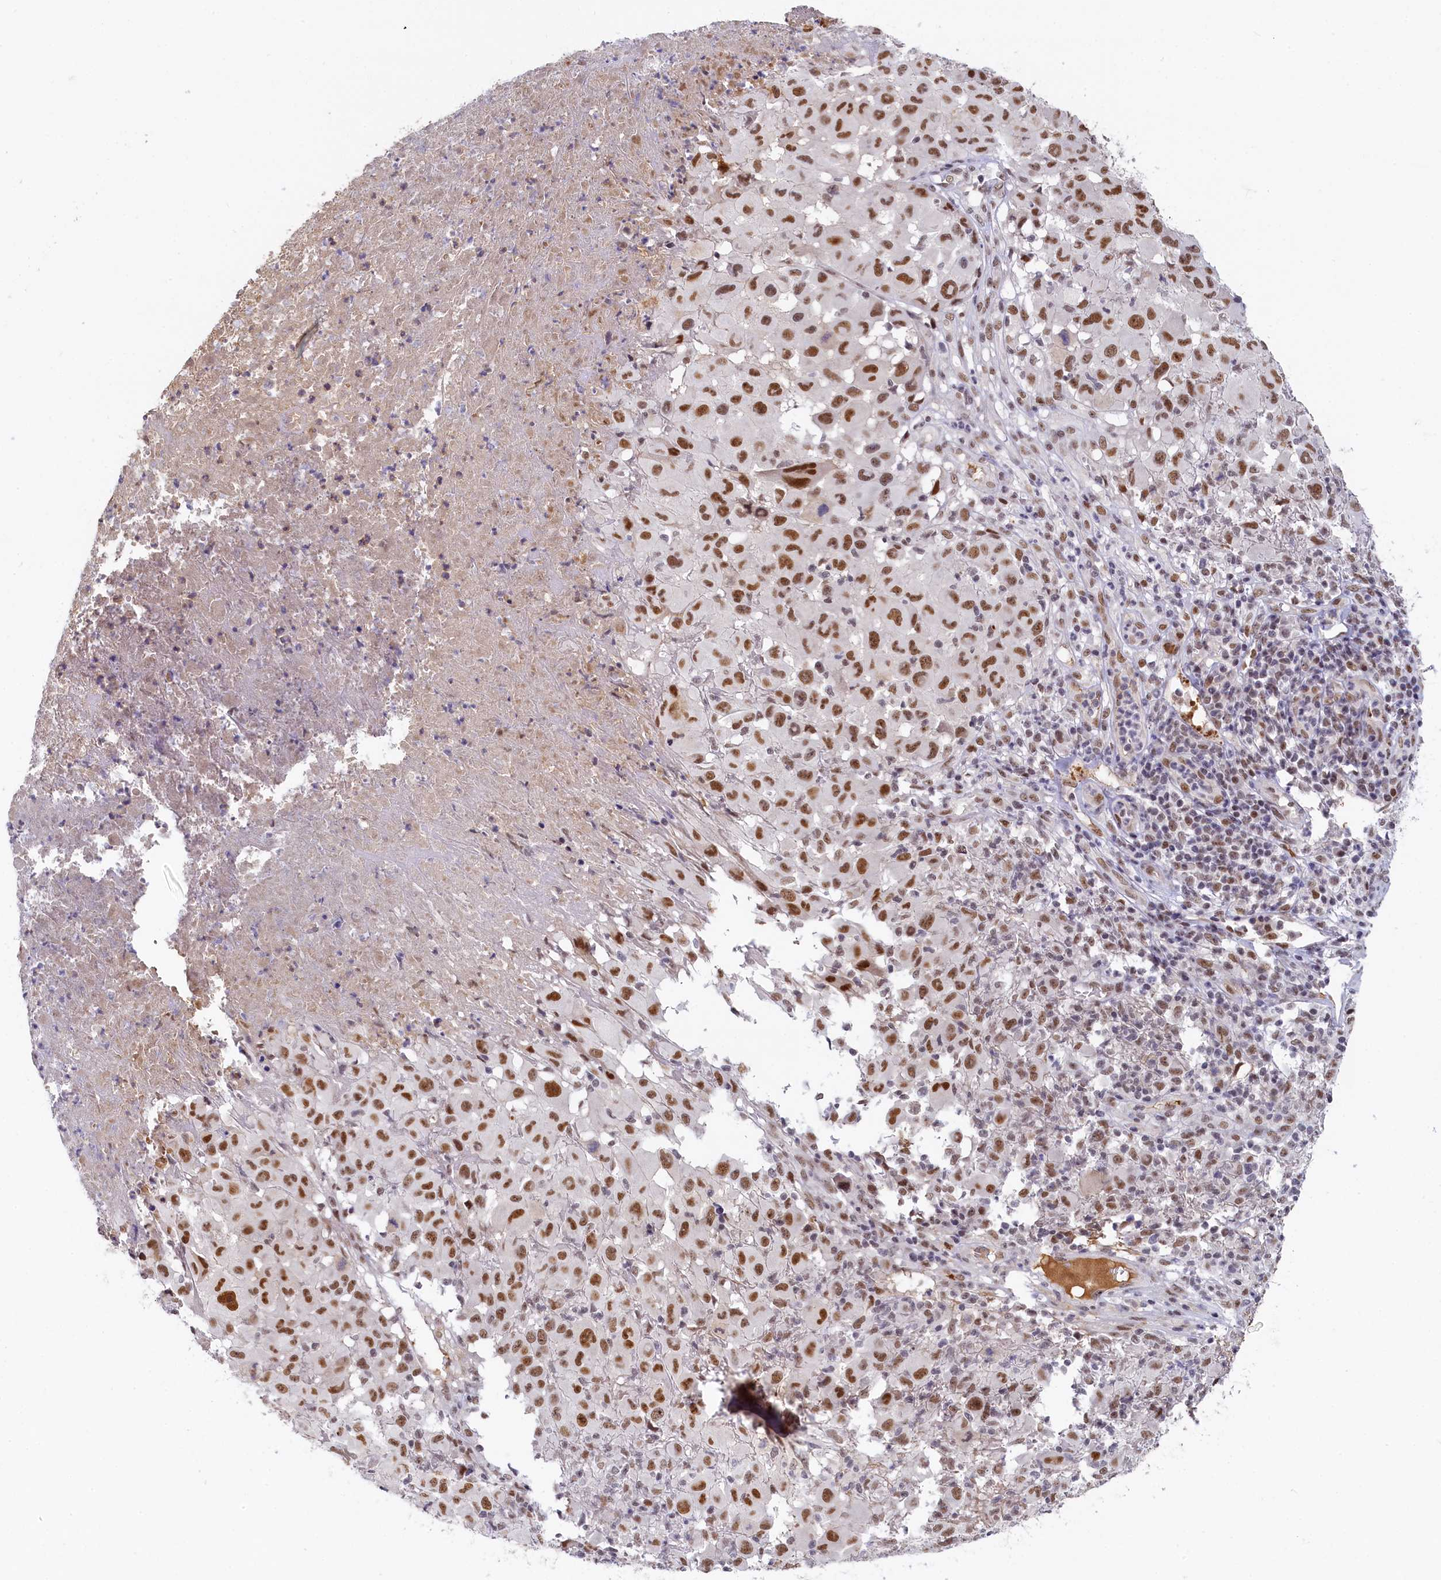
{"staining": {"intensity": "moderate", "quantity": ">75%", "location": "nuclear"}, "tissue": "melanoma", "cell_type": "Tumor cells", "image_type": "cancer", "snomed": [{"axis": "morphology", "description": "Malignant melanoma, NOS"}, {"axis": "topography", "description": "Skin"}], "caption": "Protein analysis of melanoma tissue demonstrates moderate nuclear positivity in about >75% of tumor cells.", "gene": "INTS14", "patient": {"sex": "male", "age": 73}}